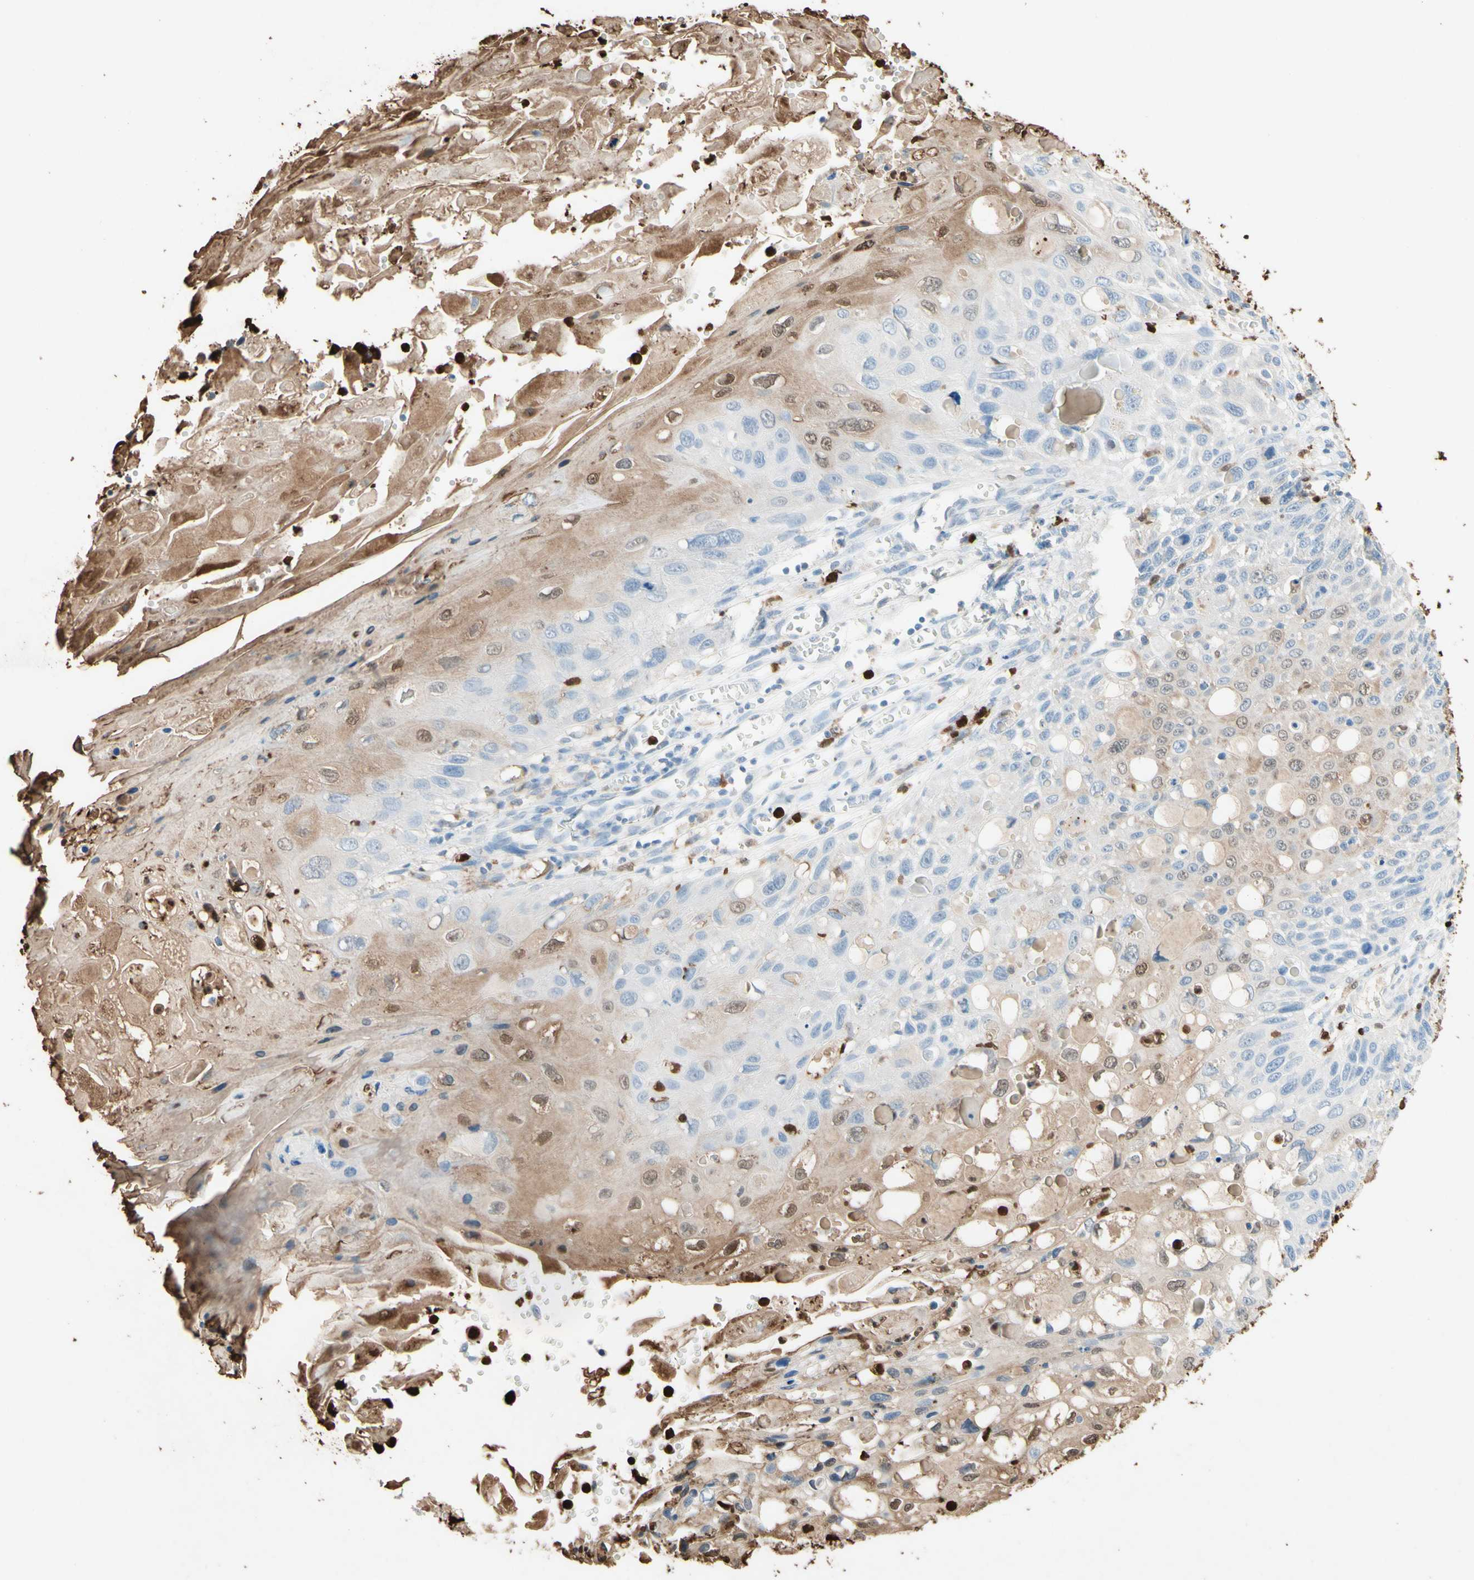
{"staining": {"intensity": "moderate", "quantity": "25%-75%", "location": "cytoplasmic/membranous,nuclear"}, "tissue": "cervical cancer", "cell_type": "Tumor cells", "image_type": "cancer", "snomed": [{"axis": "morphology", "description": "Squamous cell carcinoma, NOS"}, {"axis": "topography", "description": "Cervix"}], "caption": "Protein expression by immunohistochemistry displays moderate cytoplasmic/membranous and nuclear staining in about 25%-75% of tumor cells in squamous cell carcinoma (cervical).", "gene": "NFKBIZ", "patient": {"sex": "female", "age": 70}}